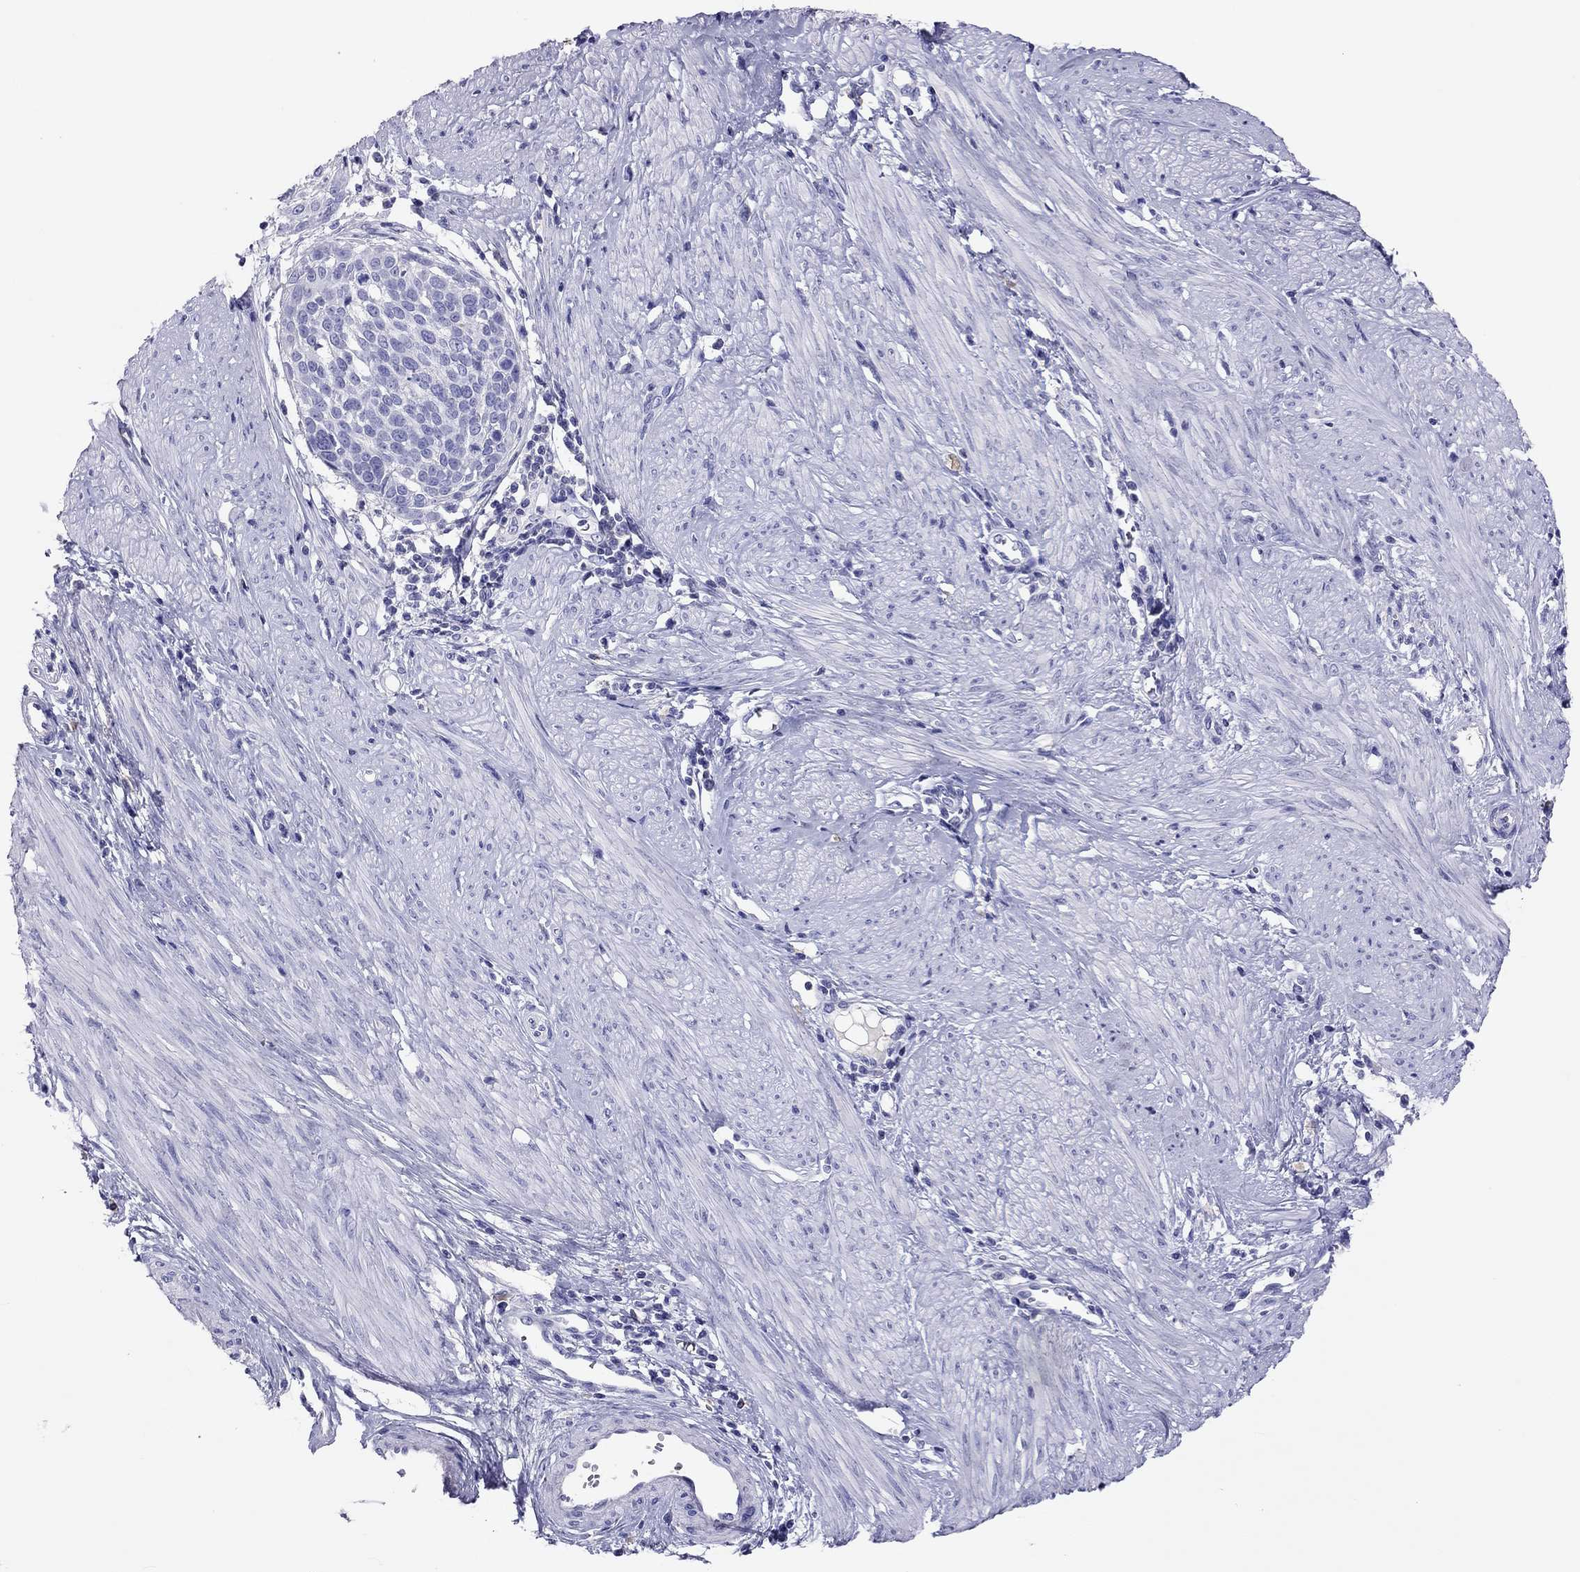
{"staining": {"intensity": "negative", "quantity": "none", "location": "none"}, "tissue": "cervical cancer", "cell_type": "Tumor cells", "image_type": "cancer", "snomed": [{"axis": "morphology", "description": "Squamous cell carcinoma, NOS"}, {"axis": "topography", "description": "Cervix"}], "caption": "Cervical squamous cell carcinoma was stained to show a protein in brown. There is no significant positivity in tumor cells.", "gene": "CALHM1", "patient": {"sex": "female", "age": 39}}